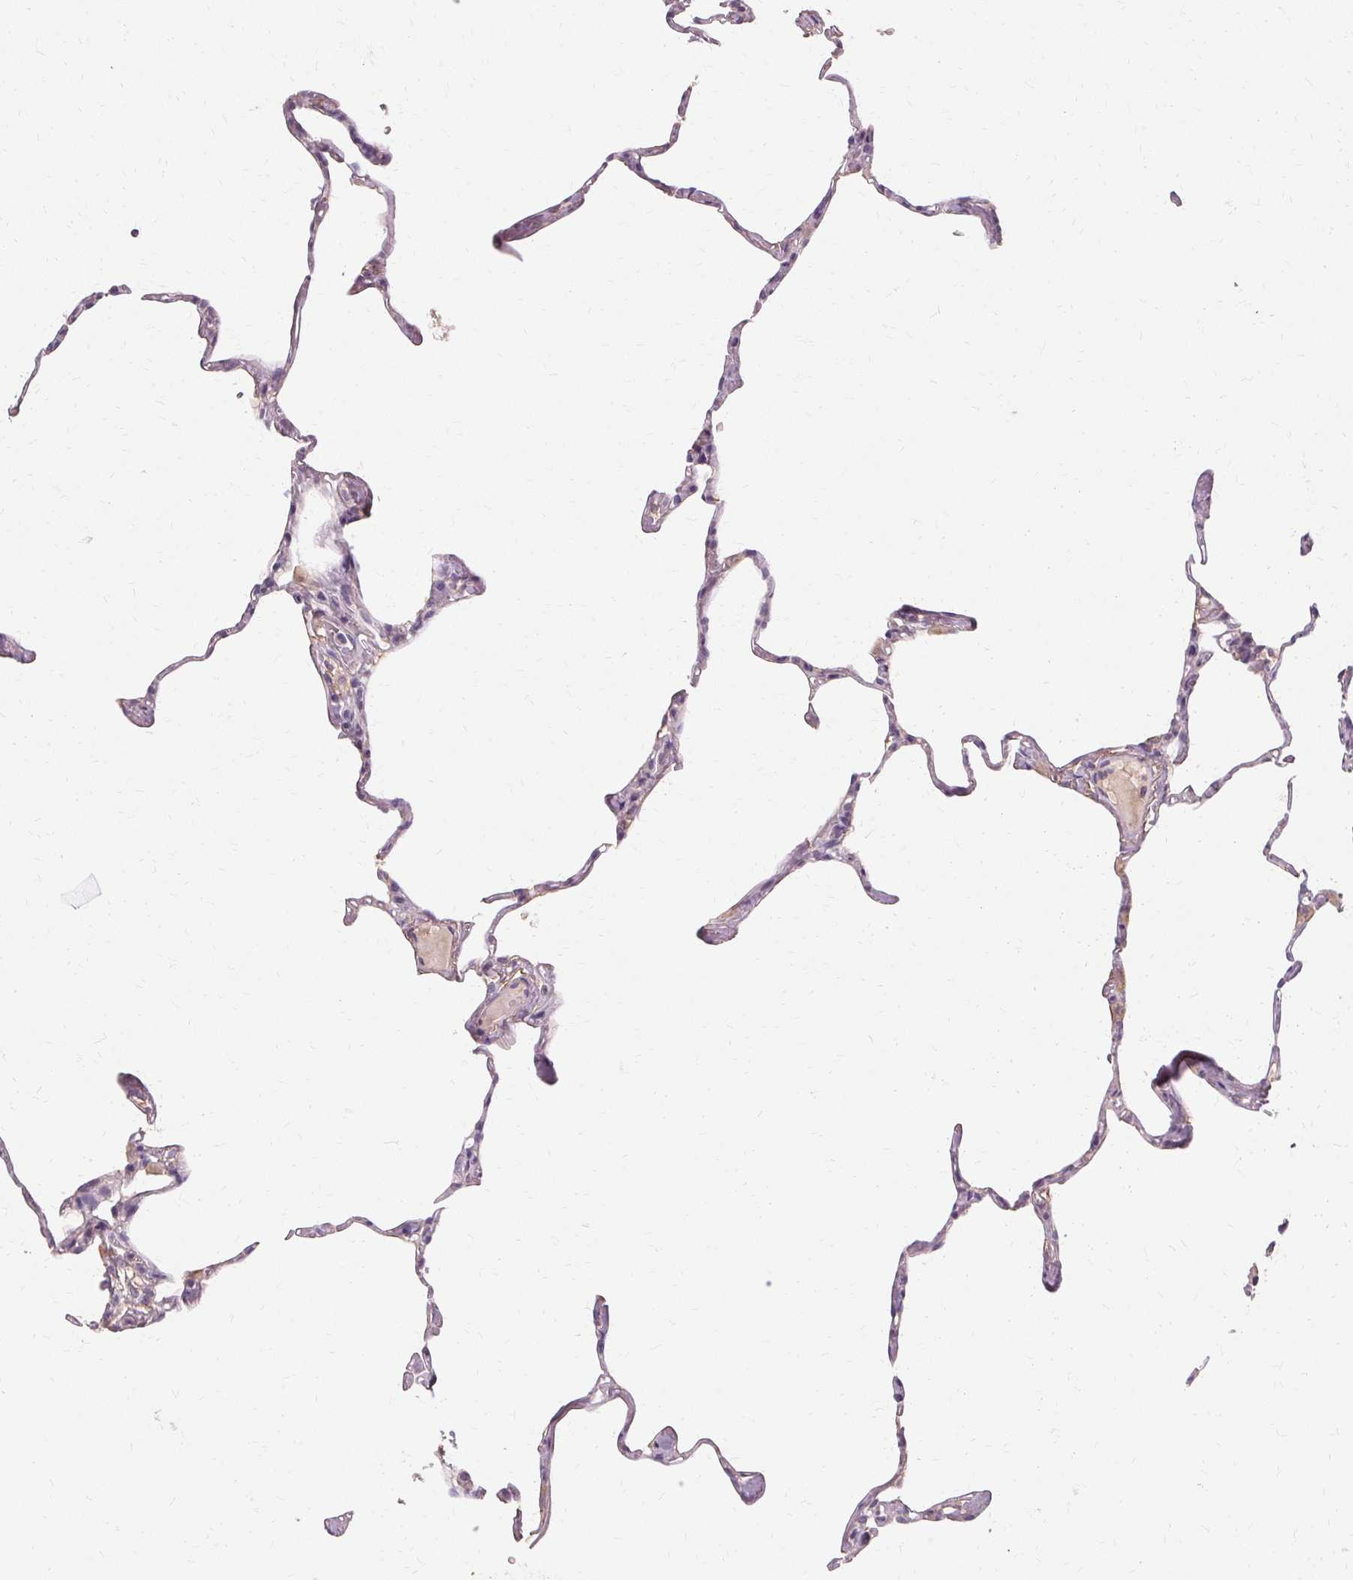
{"staining": {"intensity": "negative", "quantity": "none", "location": "none"}, "tissue": "lung", "cell_type": "Alveolar cells", "image_type": "normal", "snomed": [{"axis": "morphology", "description": "Normal tissue, NOS"}, {"axis": "topography", "description": "Lung"}], "caption": "Histopathology image shows no significant protein expression in alveolar cells of unremarkable lung. (Brightfield microscopy of DAB (3,3'-diaminobenzidine) immunohistochemistry (IHC) at high magnification).", "gene": "IFNGR1", "patient": {"sex": "male", "age": 65}}